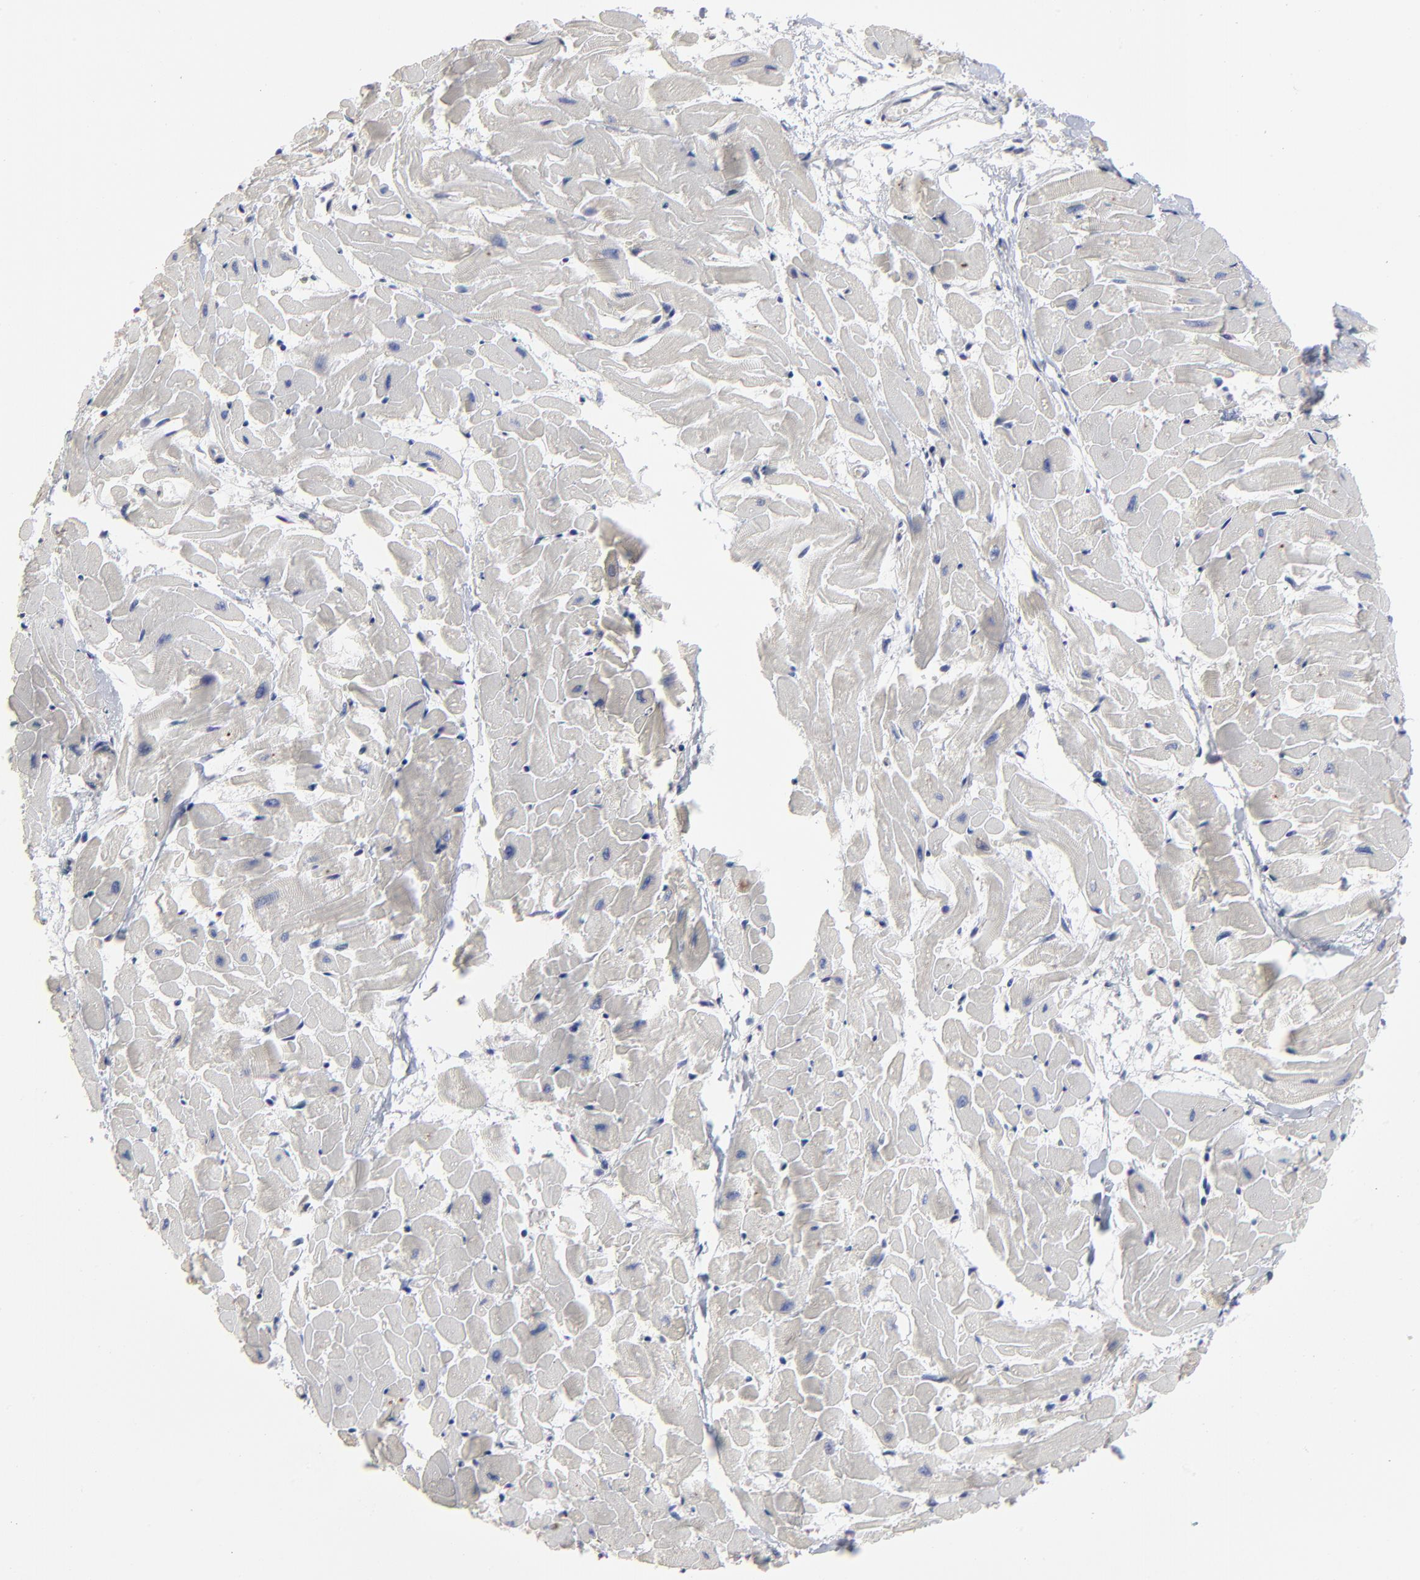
{"staining": {"intensity": "weak", "quantity": "<25%", "location": "cytoplasmic/membranous"}, "tissue": "heart muscle", "cell_type": "Cardiomyocytes", "image_type": "normal", "snomed": [{"axis": "morphology", "description": "Normal tissue, NOS"}, {"axis": "topography", "description": "Heart"}], "caption": "Human heart muscle stained for a protein using IHC demonstrates no staining in cardiomyocytes.", "gene": "MAGEA10", "patient": {"sex": "female", "age": 19}}